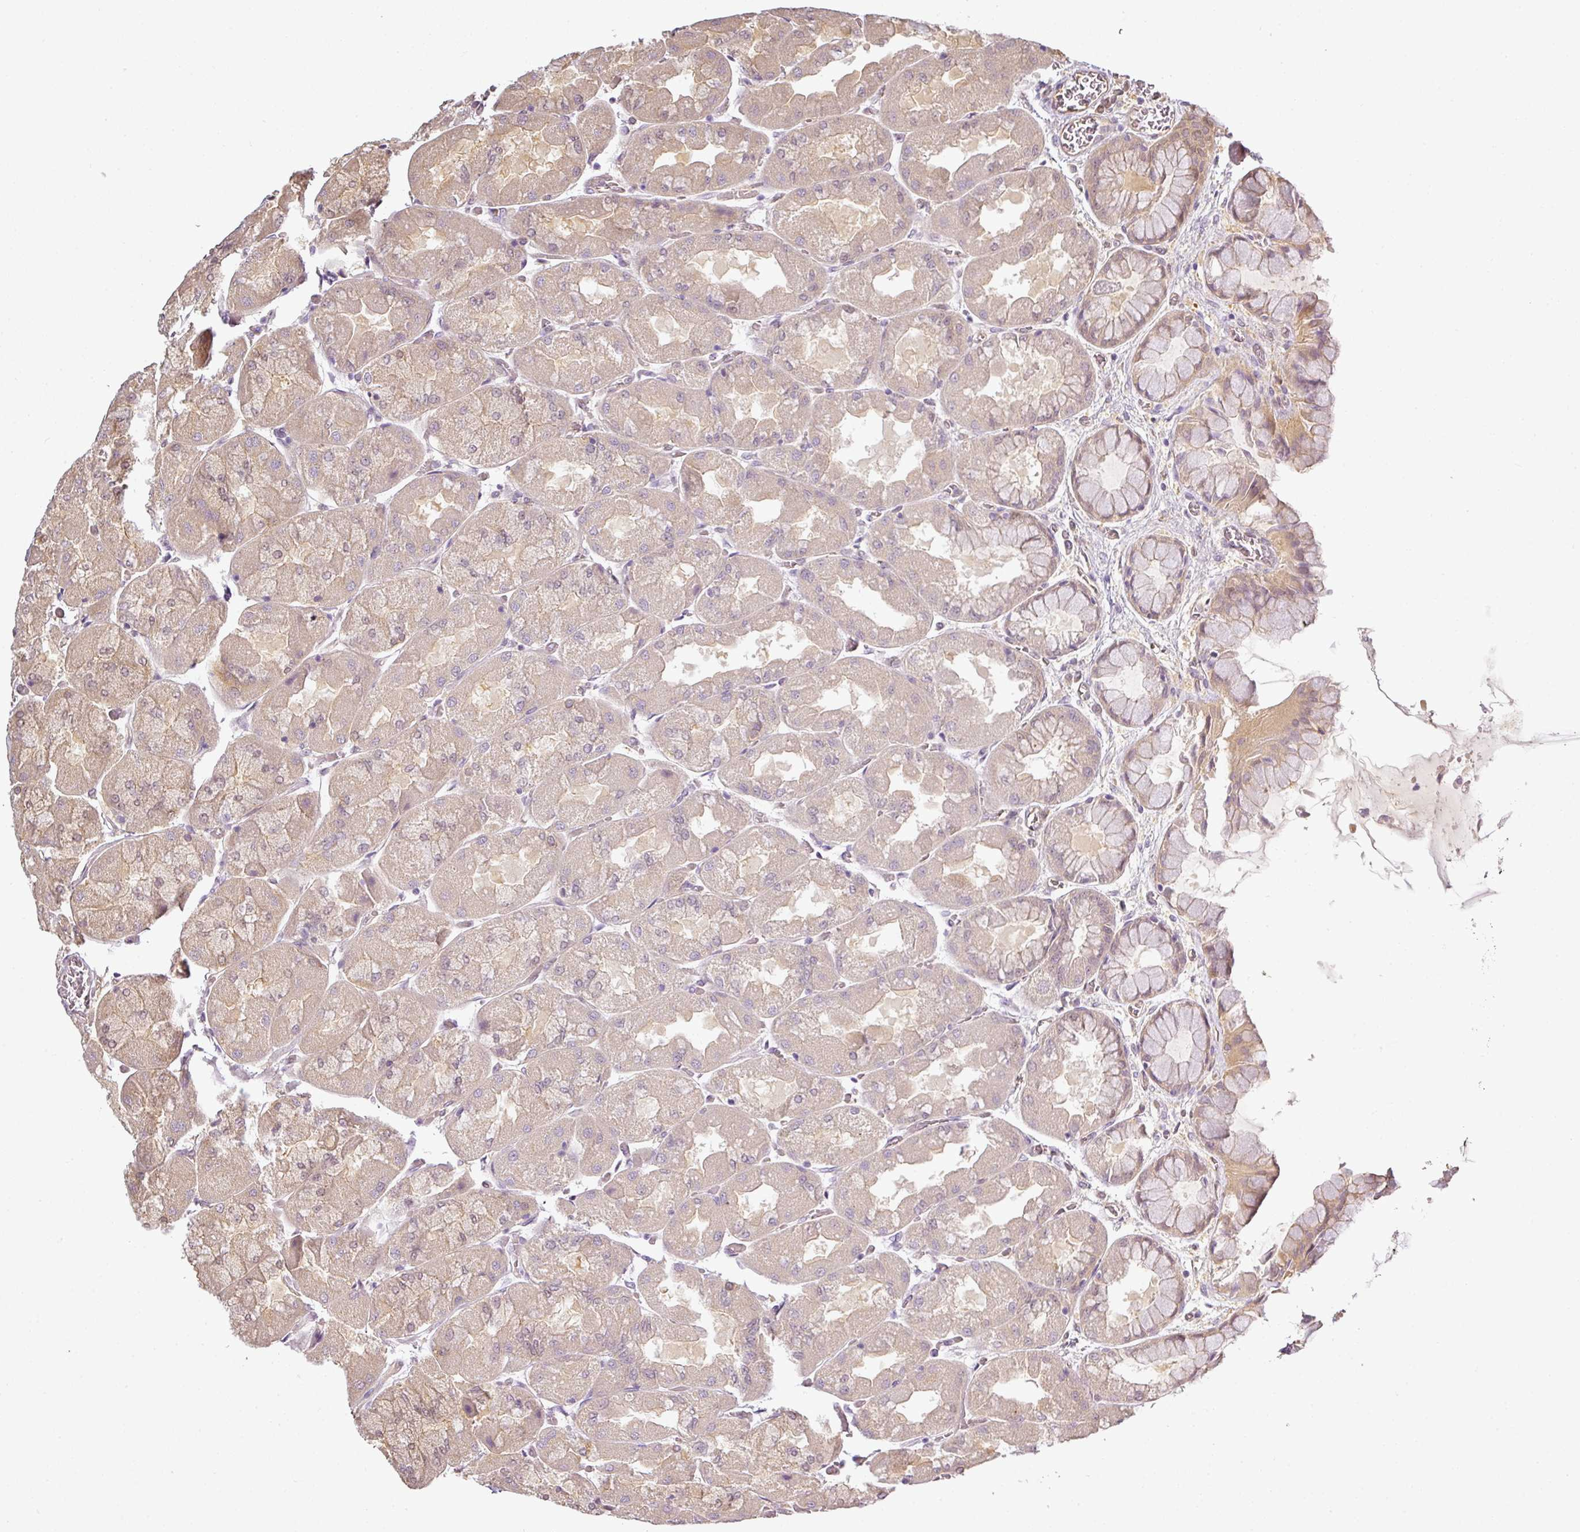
{"staining": {"intensity": "weak", "quantity": "<25%", "location": "cytoplasmic/membranous,nuclear"}, "tissue": "stomach", "cell_type": "Glandular cells", "image_type": "normal", "snomed": [{"axis": "morphology", "description": "Normal tissue, NOS"}, {"axis": "topography", "description": "Stomach"}], "caption": "There is no significant expression in glandular cells of stomach. (Stains: DAB IHC with hematoxylin counter stain, Microscopy: brightfield microscopy at high magnification).", "gene": "ANKRD18A", "patient": {"sex": "female", "age": 61}}